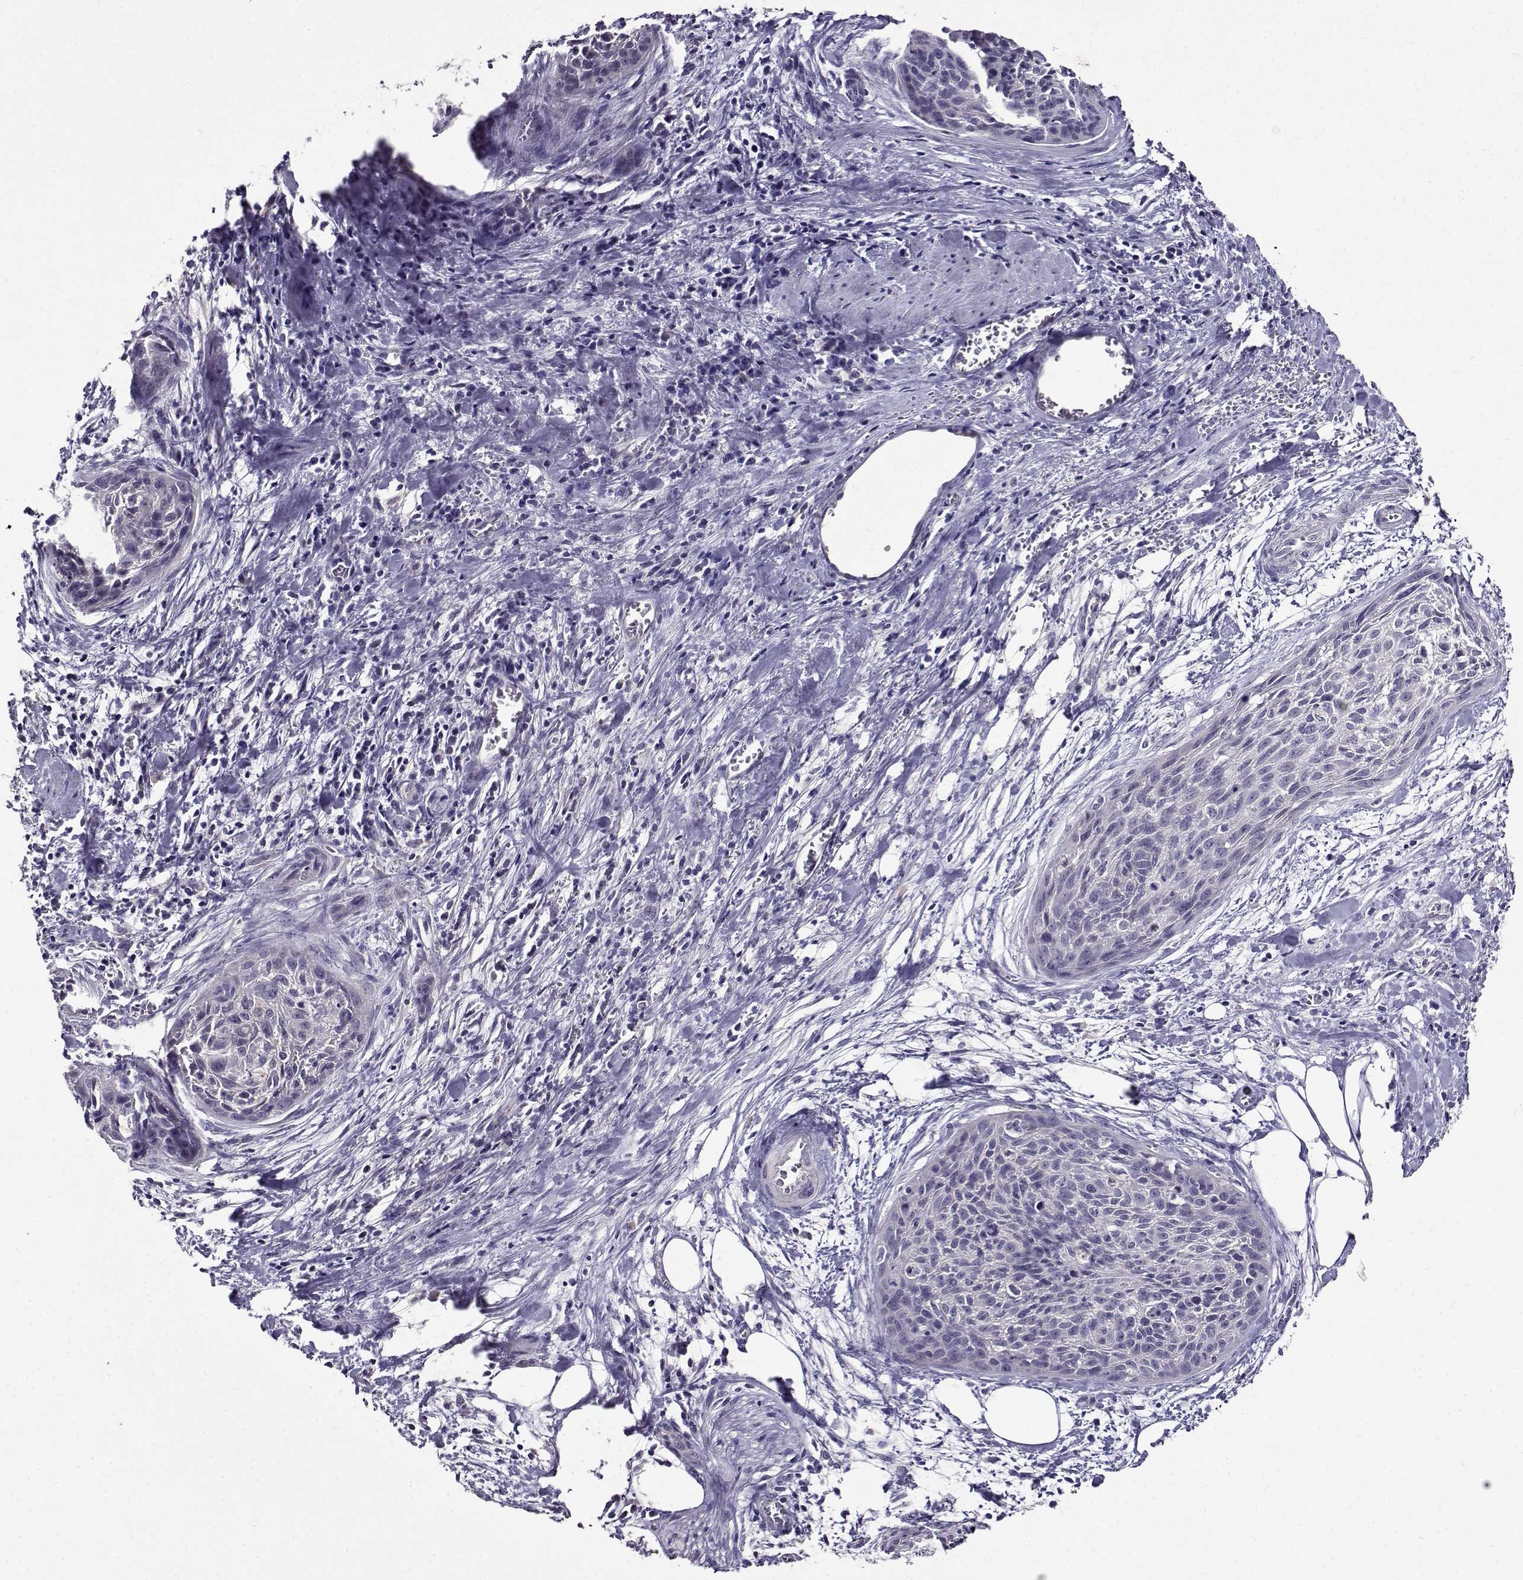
{"staining": {"intensity": "negative", "quantity": "none", "location": "none"}, "tissue": "cervical cancer", "cell_type": "Tumor cells", "image_type": "cancer", "snomed": [{"axis": "morphology", "description": "Squamous cell carcinoma, NOS"}, {"axis": "topography", "description": "Cervix"}], "caption": "Micrograph shows no protein positivity in tumor cells of squamous cell carcinoma (cervical) tissue.", "gene": "PAEP", "patient": {"sex": "female", "age": 55}}